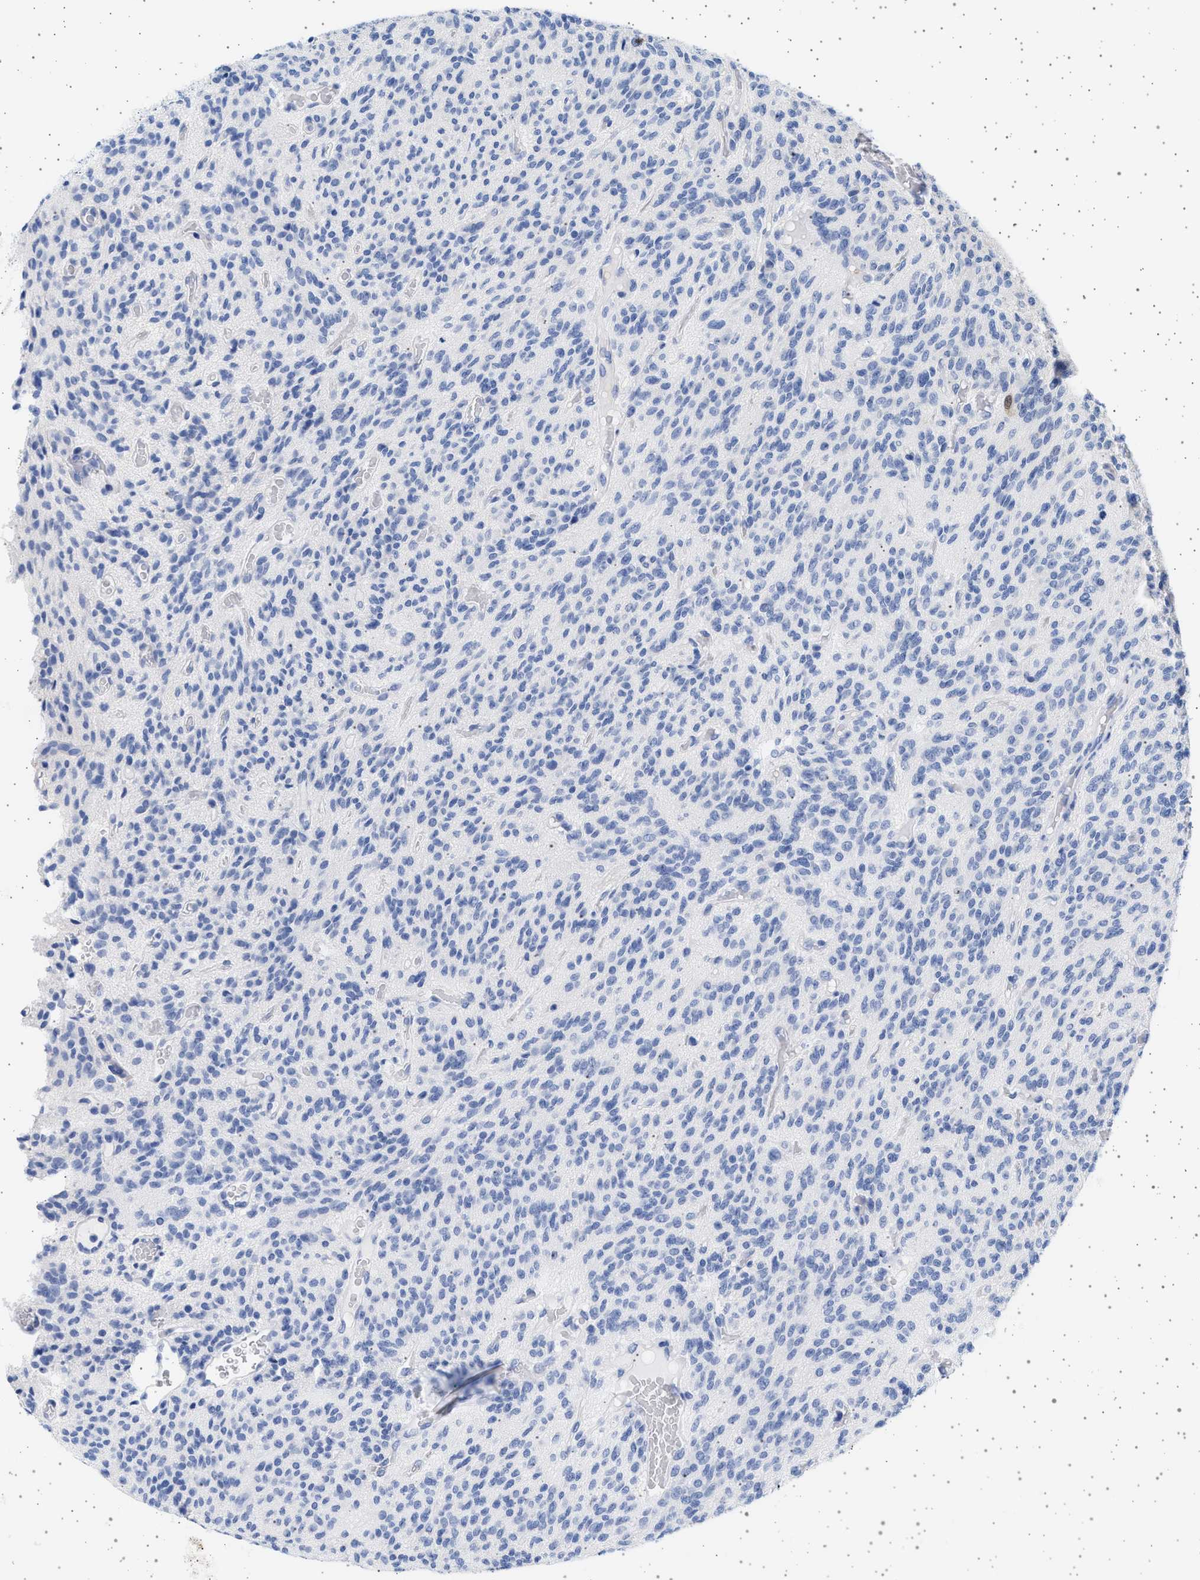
{"staining": {"intensity": "negative", "quantity": "none", "location": "none"}, "tissue": "glioma", "cell_type": "Tumor cells", "image_type": "cancer", "snomed": [{"axis": "morphology", "description": "Glioma, malignant, High grade"}, {"axis": "topography", "description": "Brain"}], "caption": "This is an immunohistochemistry (IHC) histopathology image of malignant glioma (high-grade). There is no positivity in tumor cells.", "gene": "TRMT10B", "patient": {"sex": "male", "age": 34}}